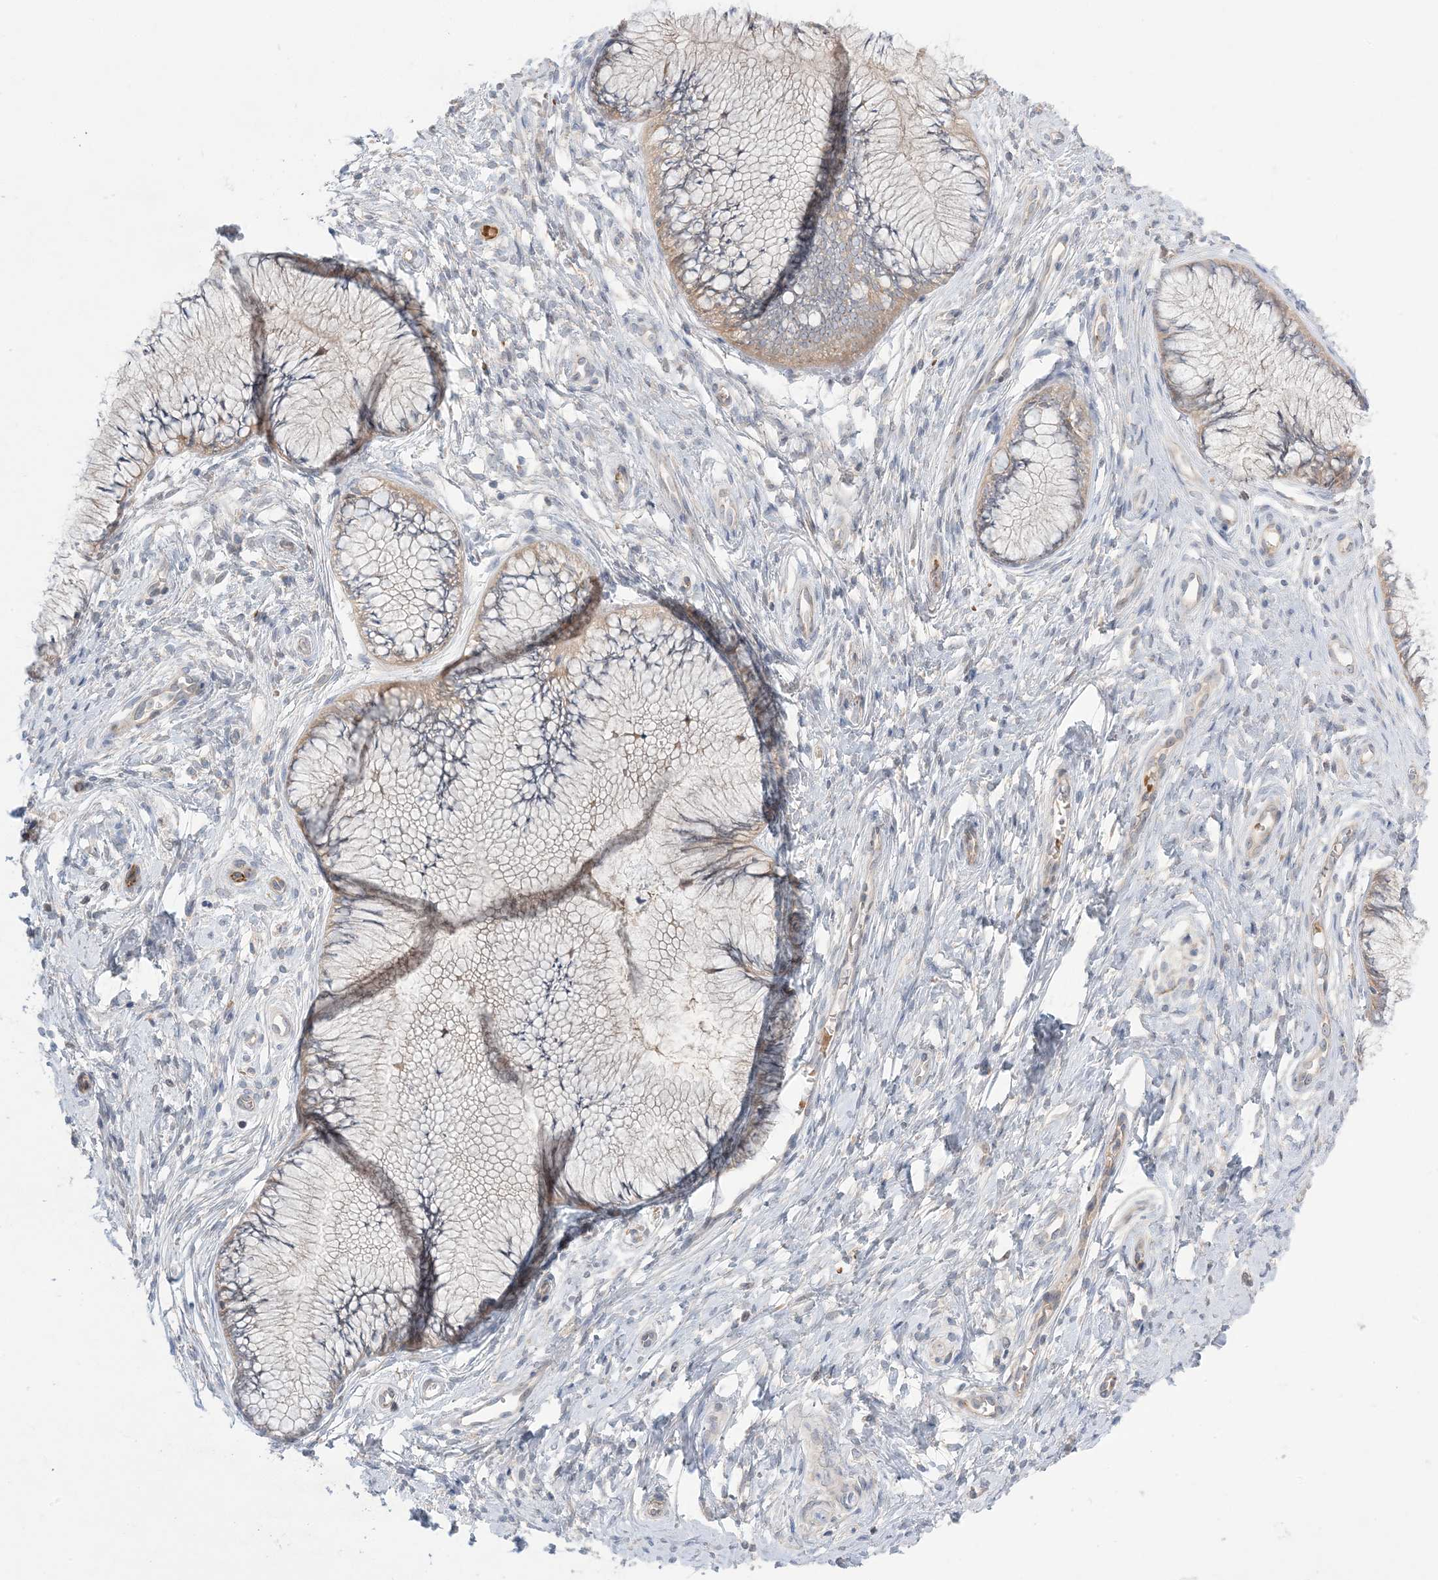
{"staining": {"intensity": "weak", "quantity": "25%-75%", "location": "cytoplasmic/membranous"}, "tissue": "cervical cancer", "cell_type": "Tumor cells", "image_type": "cancer", "snomed": [{"axis": "morphology", "description": "Squamous cell carcinoma, NOS"}, {"axis": "topography", "description": "Cervix"}], "caption": "A high-resolution photomicrograph shows immunohistochemistry (IHC) staining of cervical cancer (squamous cell carcinoma), which demonstrates weak cytoplasmic/membranous positivity in approximately 25%-75% of tumor cells.", "gene": "MMGT1", "patient": {"sex": "female", "age": 37}}